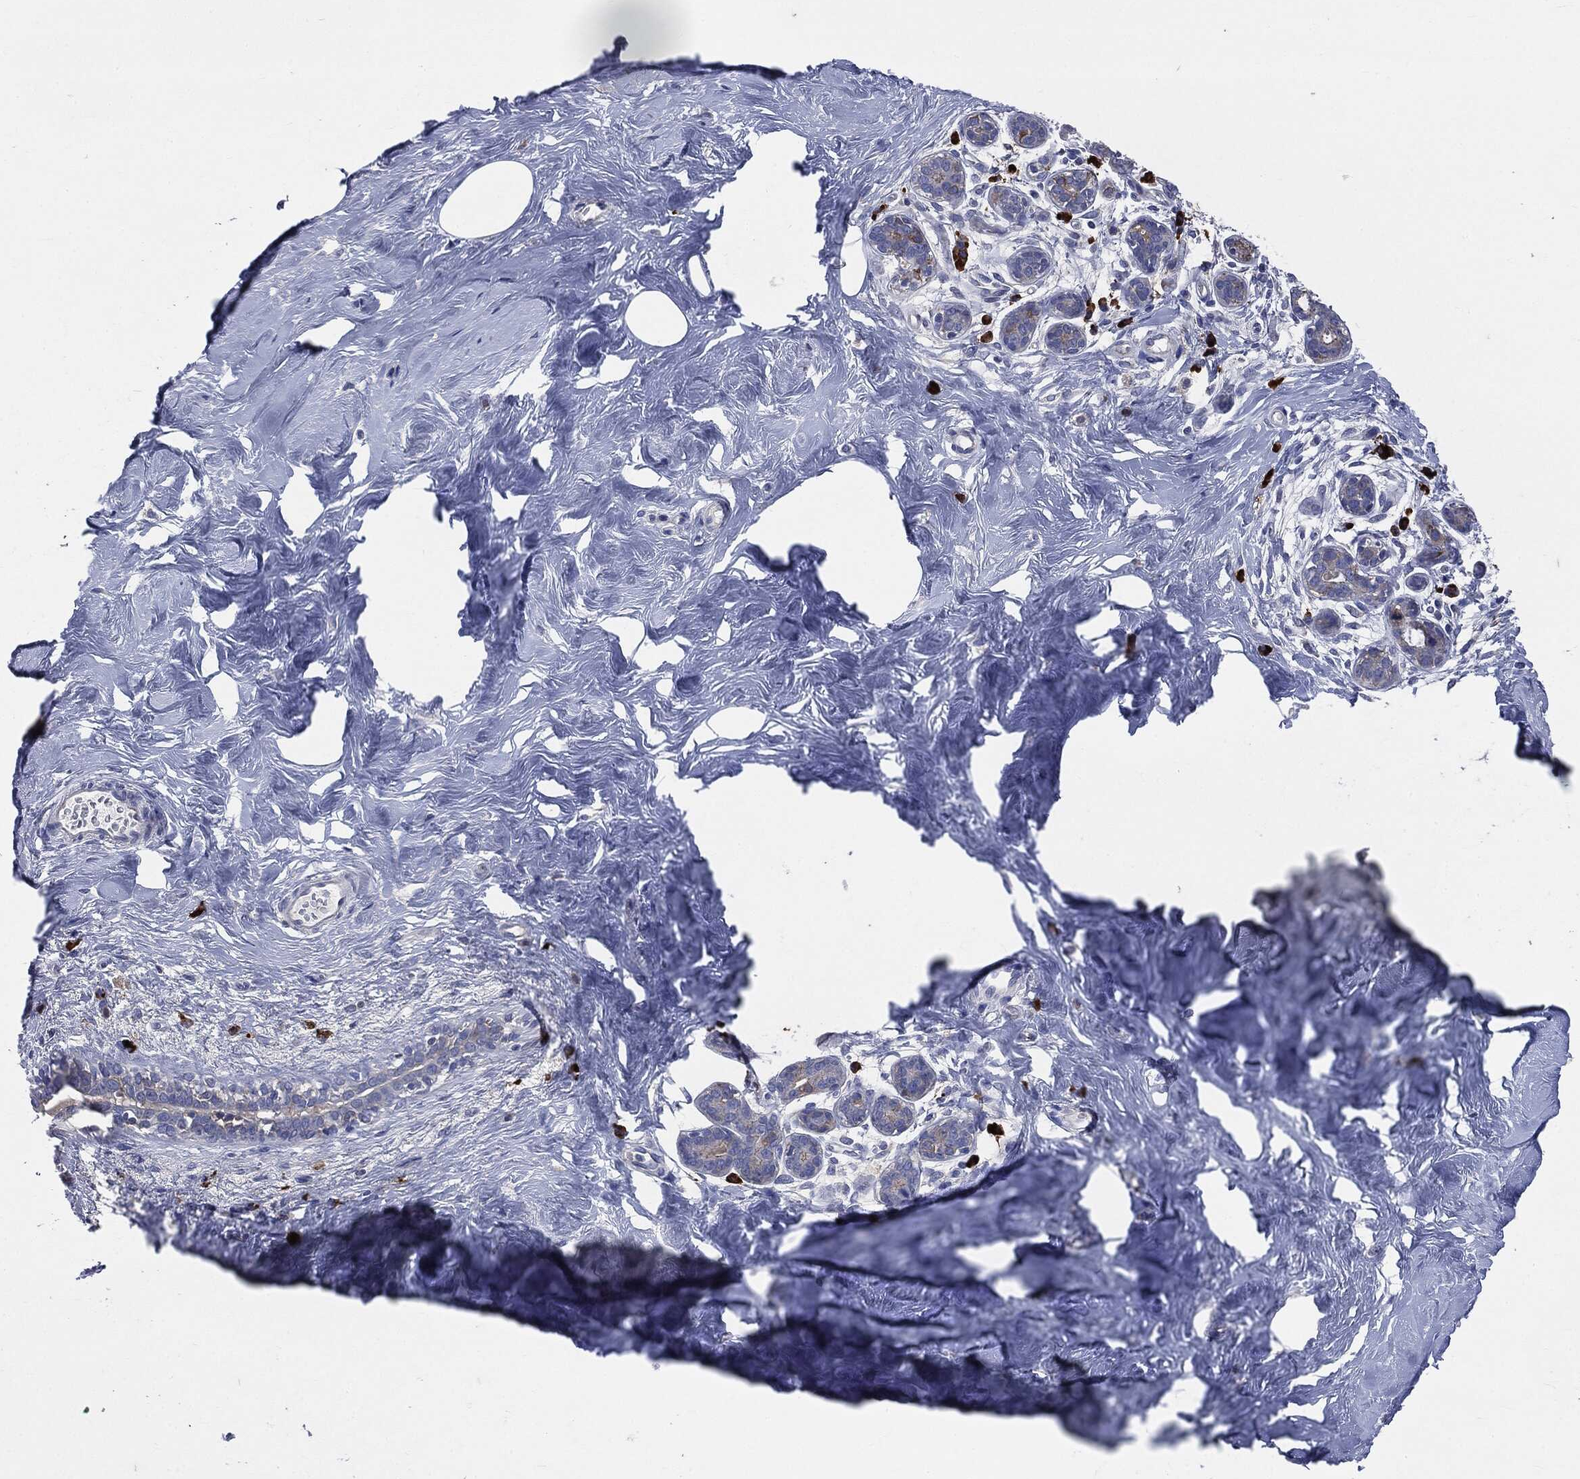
{"staining": {"intensity": "strong", "quantity": "<25%", "location": "cytoplasmic/membranous,nuclear"}, "tissue": "breast", "cell_type": "Glandular cells", "image_type": "normal", "snomed": [{"axis": "morphology", "description": "Normal tissue, NOS"}, {"axis": "topography", "description": "Breast"}], "caption": "The histopathology image displays staining of benign breast, revealing strong cytoplasmic/membranous,nuclear protein positivity (brown color) within glandular cells.", "gene": "PTGS2", "patient": {"sex": "female", "age": 43}}